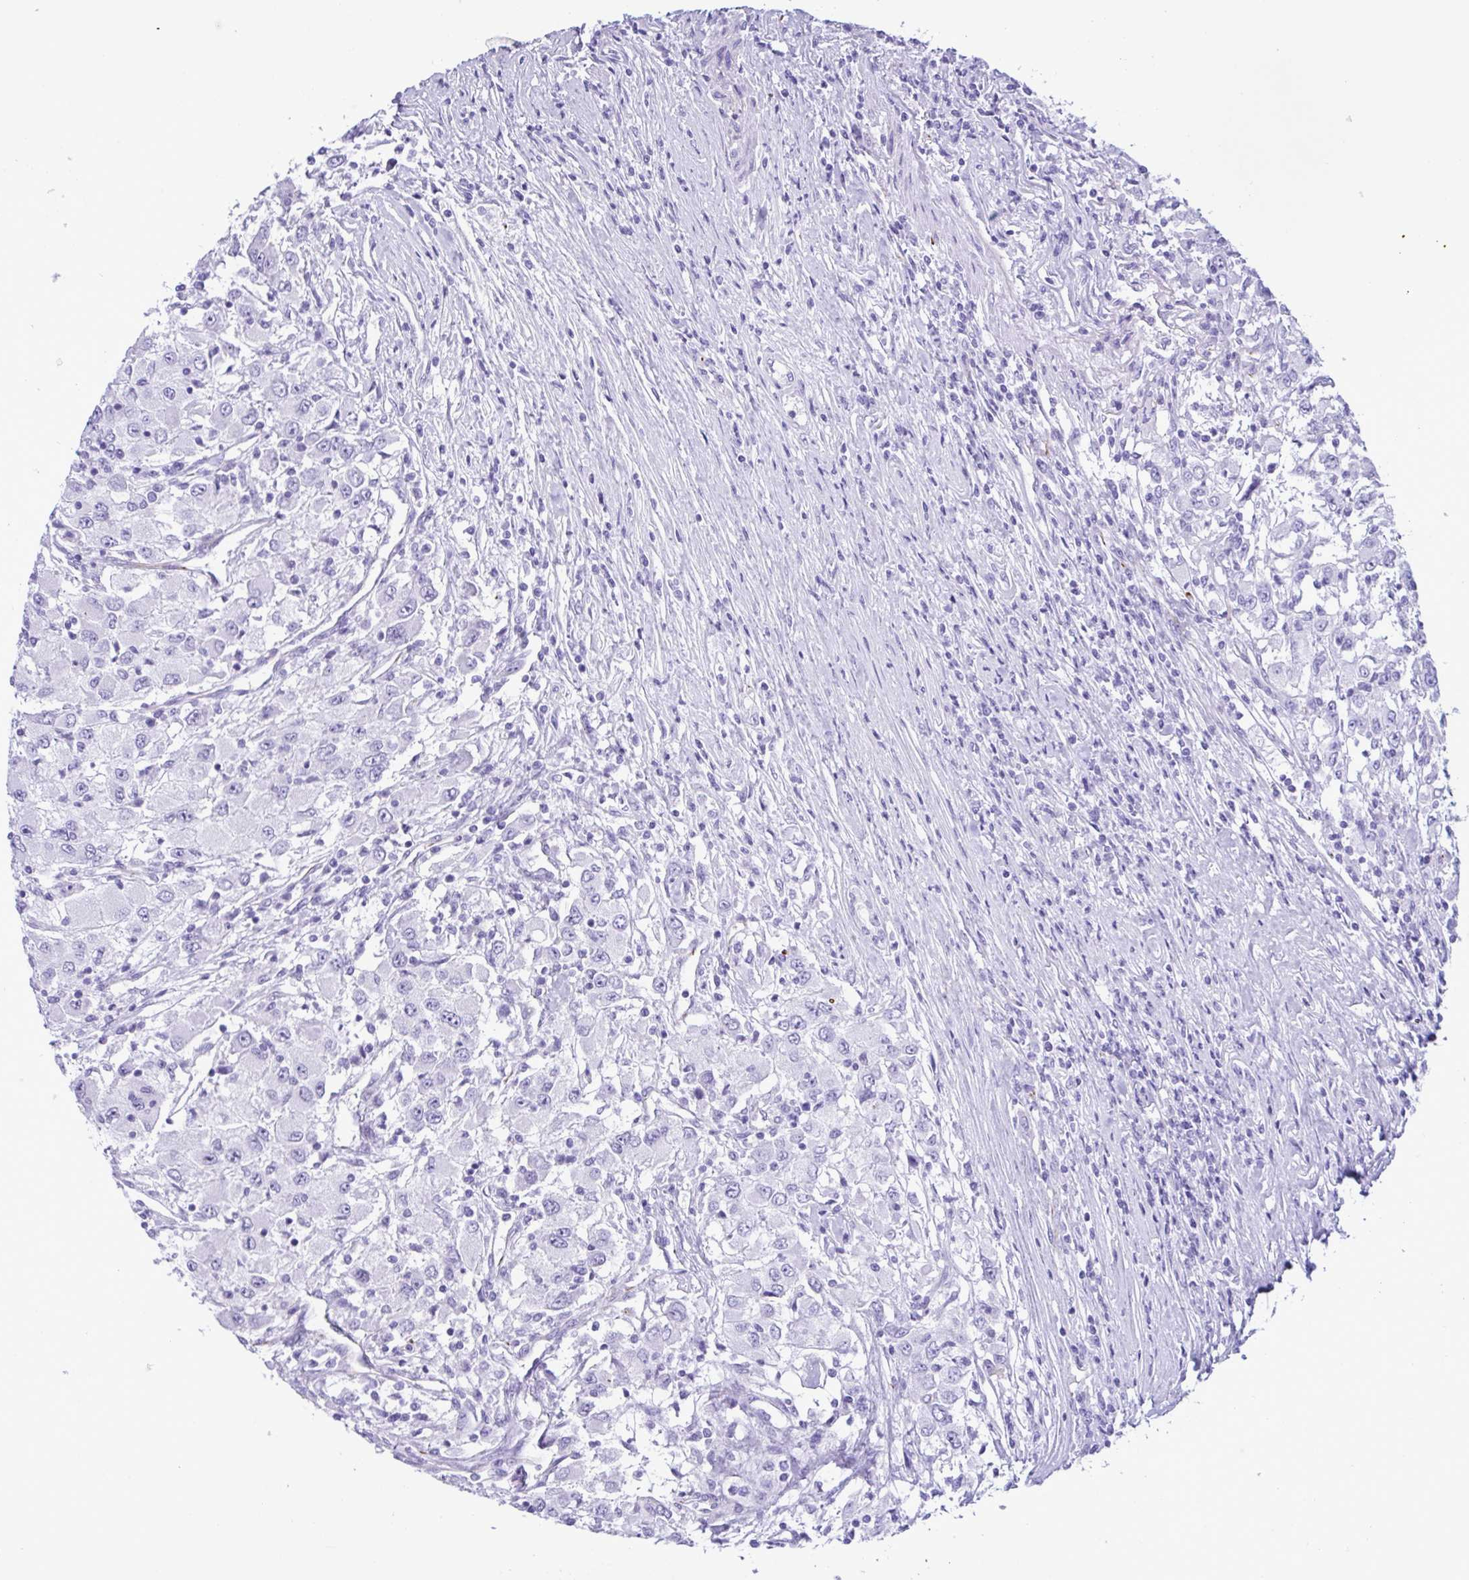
{"staining": {"intensity": "negative", "quantity": "none", "location": "none"}, "tissue": "renal cancer", "cell_type": "Tumor cells", "image_type": "cancer", "snomed": [{"axis": "morphology", "description": "Adenocarcinoma, NOS"}, {"axis": "topography", "description": "Kidney"}], "caption": "IHC histopathology image of renal cancer (adenocarcinoma) stained for a protein (brown), which exhibits no positivity in tumor cells.", "gene": "SMAD5", "patient": {"sex": "female", "age": 67}}